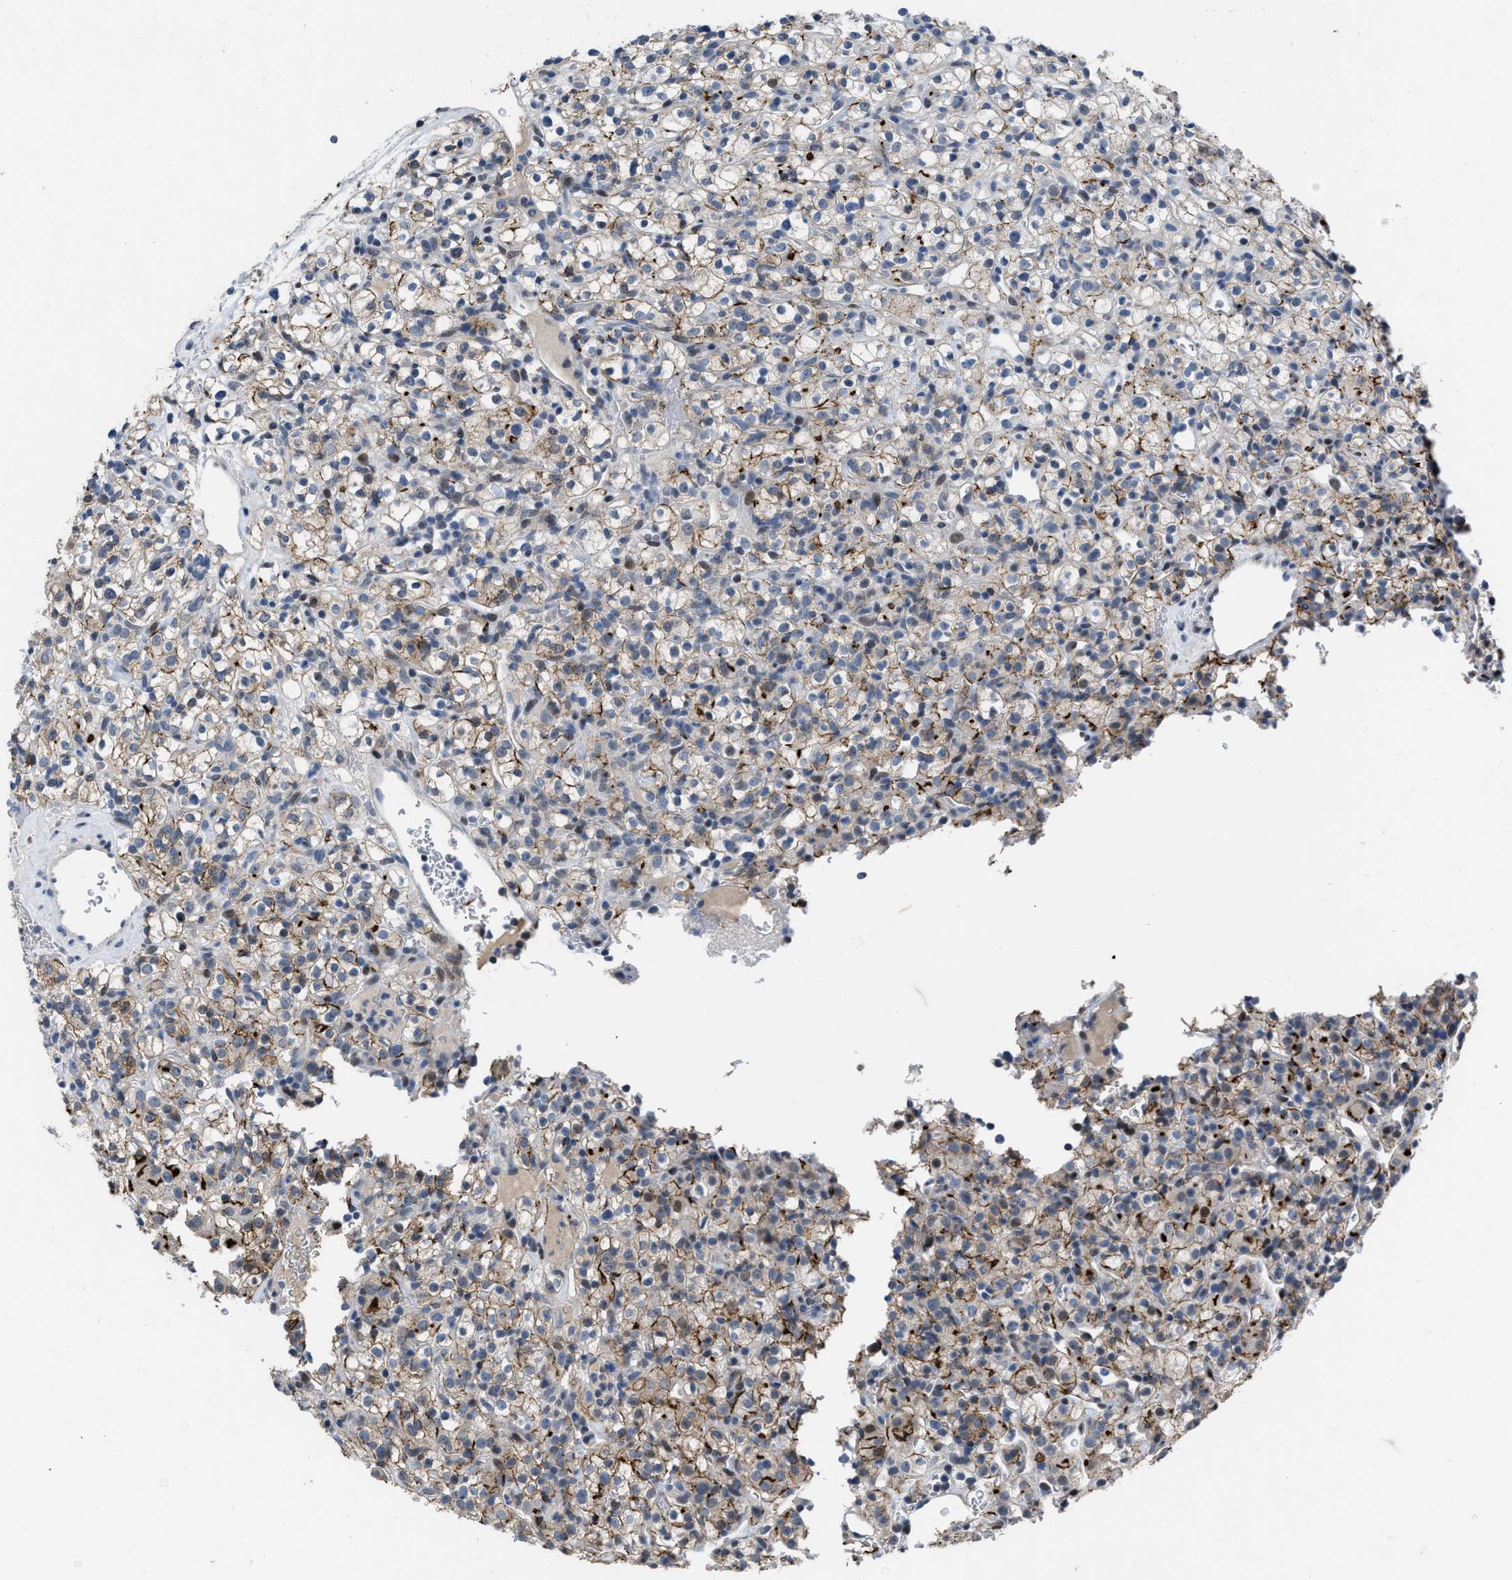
{"staining": {"intensity": "moderate", "quantity": ">75%", "location": "cytoplasmic/membranous"}, "tissue": "renal cancer", "cell_type": "Tumor cells", "image_type": "cancer", "snomed": [{"axis": "morphology", "description": "Normal tissue, NOS"}, {"axis": "morphology", "description": "Adenocarcinoma, NOS"}, {"axis": "topography", "description": "Kidney"}], "caption": "An immunohistochemistry (IHC) image of neoplastic tissue is shown. Protein staining in brown shows moderate cytoplasmic/membranous positivity in adenocarcinoma (renal) within tumor cells.", "gene": "SETDB1", "patient": {"sex": "female", "age": 72}}